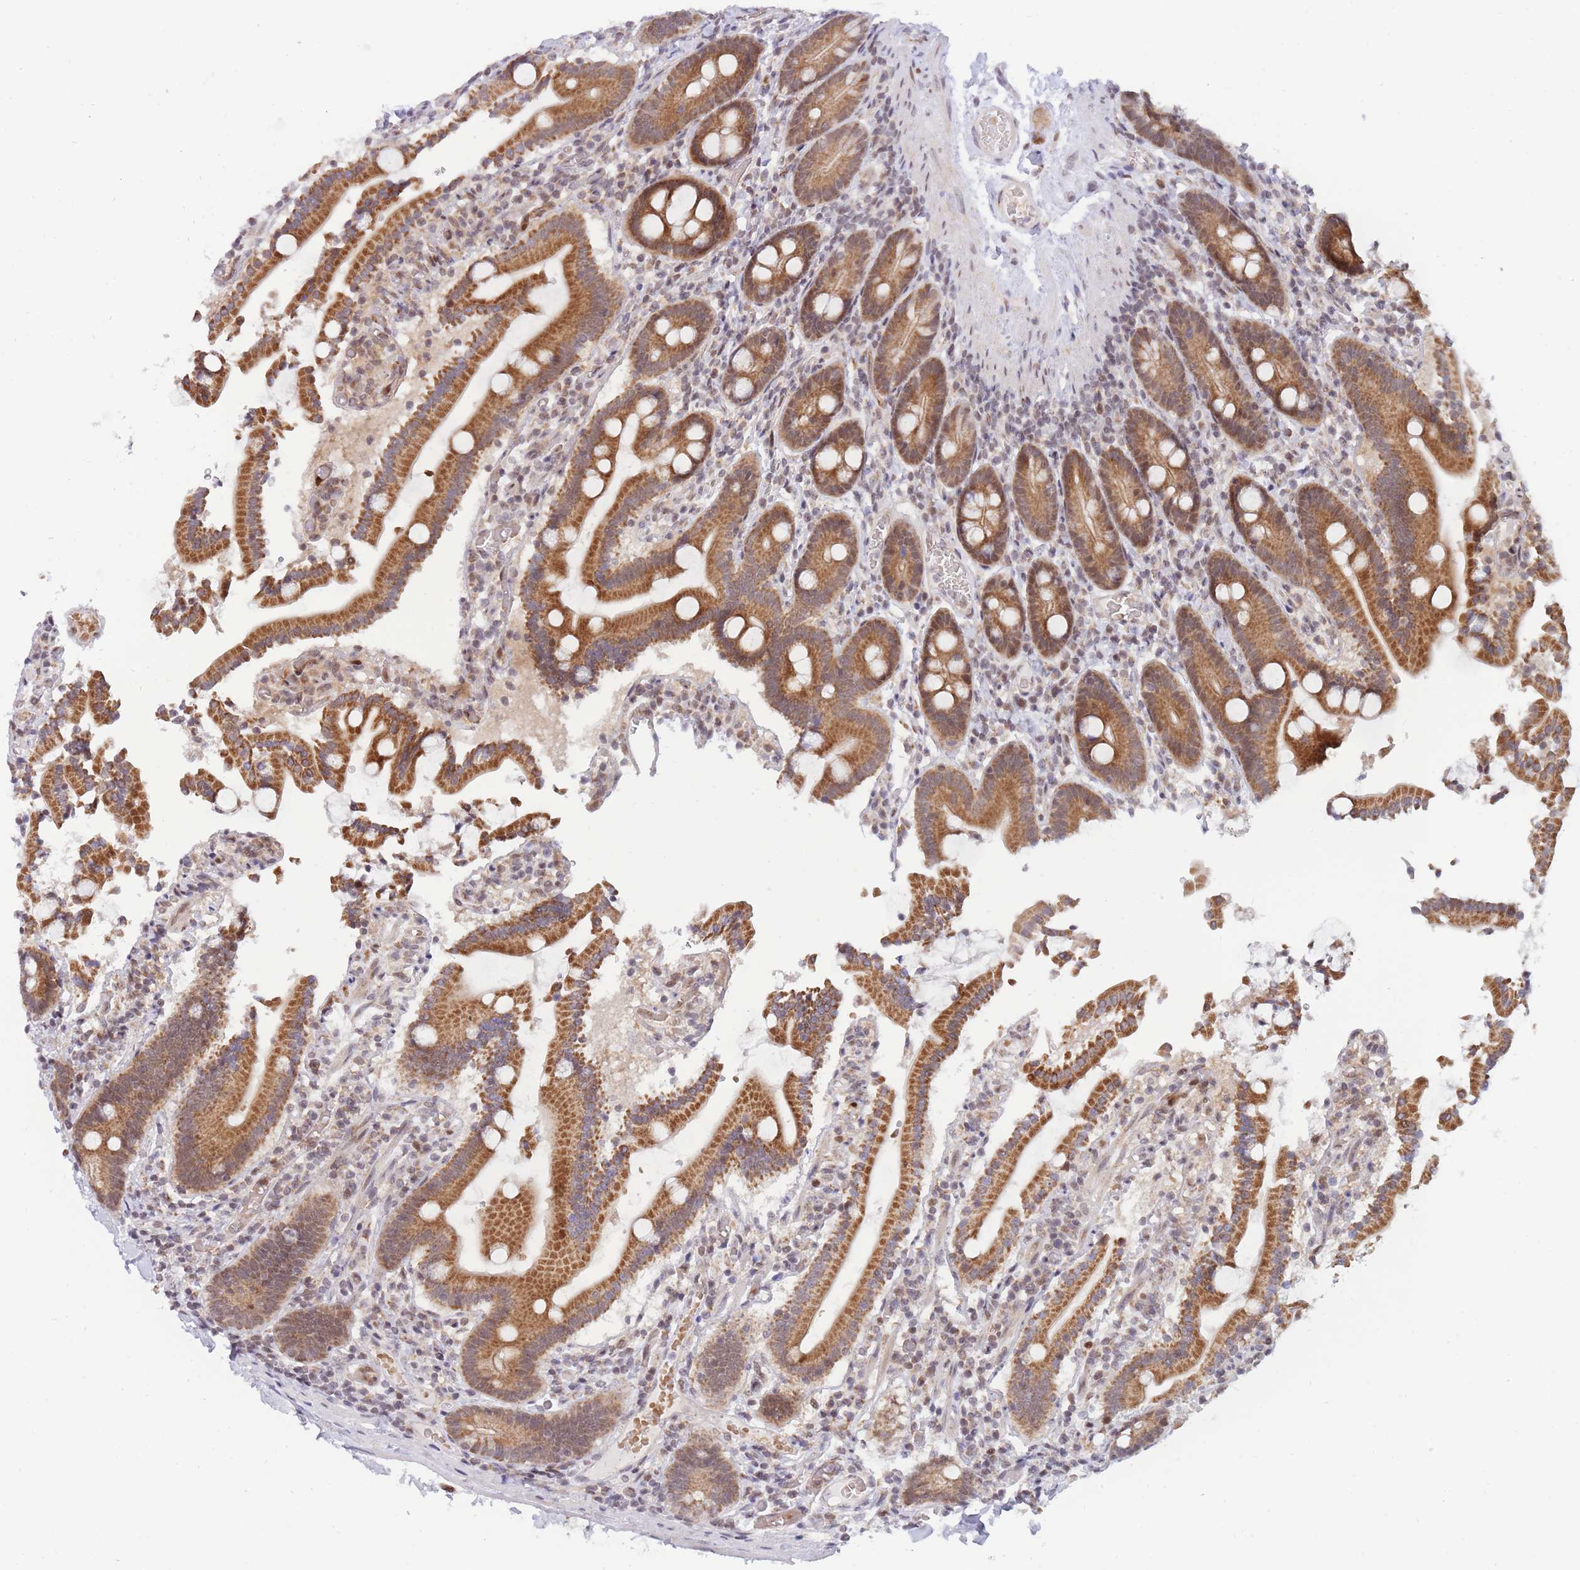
{"staining": {"intensity": "strong", "quantity": ">75%", "location": "cytoplasmic/membranous"}, "tissue": "duodenum", "cell_type": "Glandular cells", "image_type": "normal", "snomed": [{"axis": "morphology", "description": "Normal tissue, NOS"}, {"axis": "topography", "description": "Duodenum"}], "caption": "Immunohistochemistry histopathology image of benign duodenum: human duodenum stained using IHC exhibits high levels of strong protein expression localized specifically in the cytoplasmic/membranous of glandular cells, appearing as a cytoplasmic/membranous brown color.", "gene": "BOD1L1", "patient": {"sex": "male", "age": 55}}